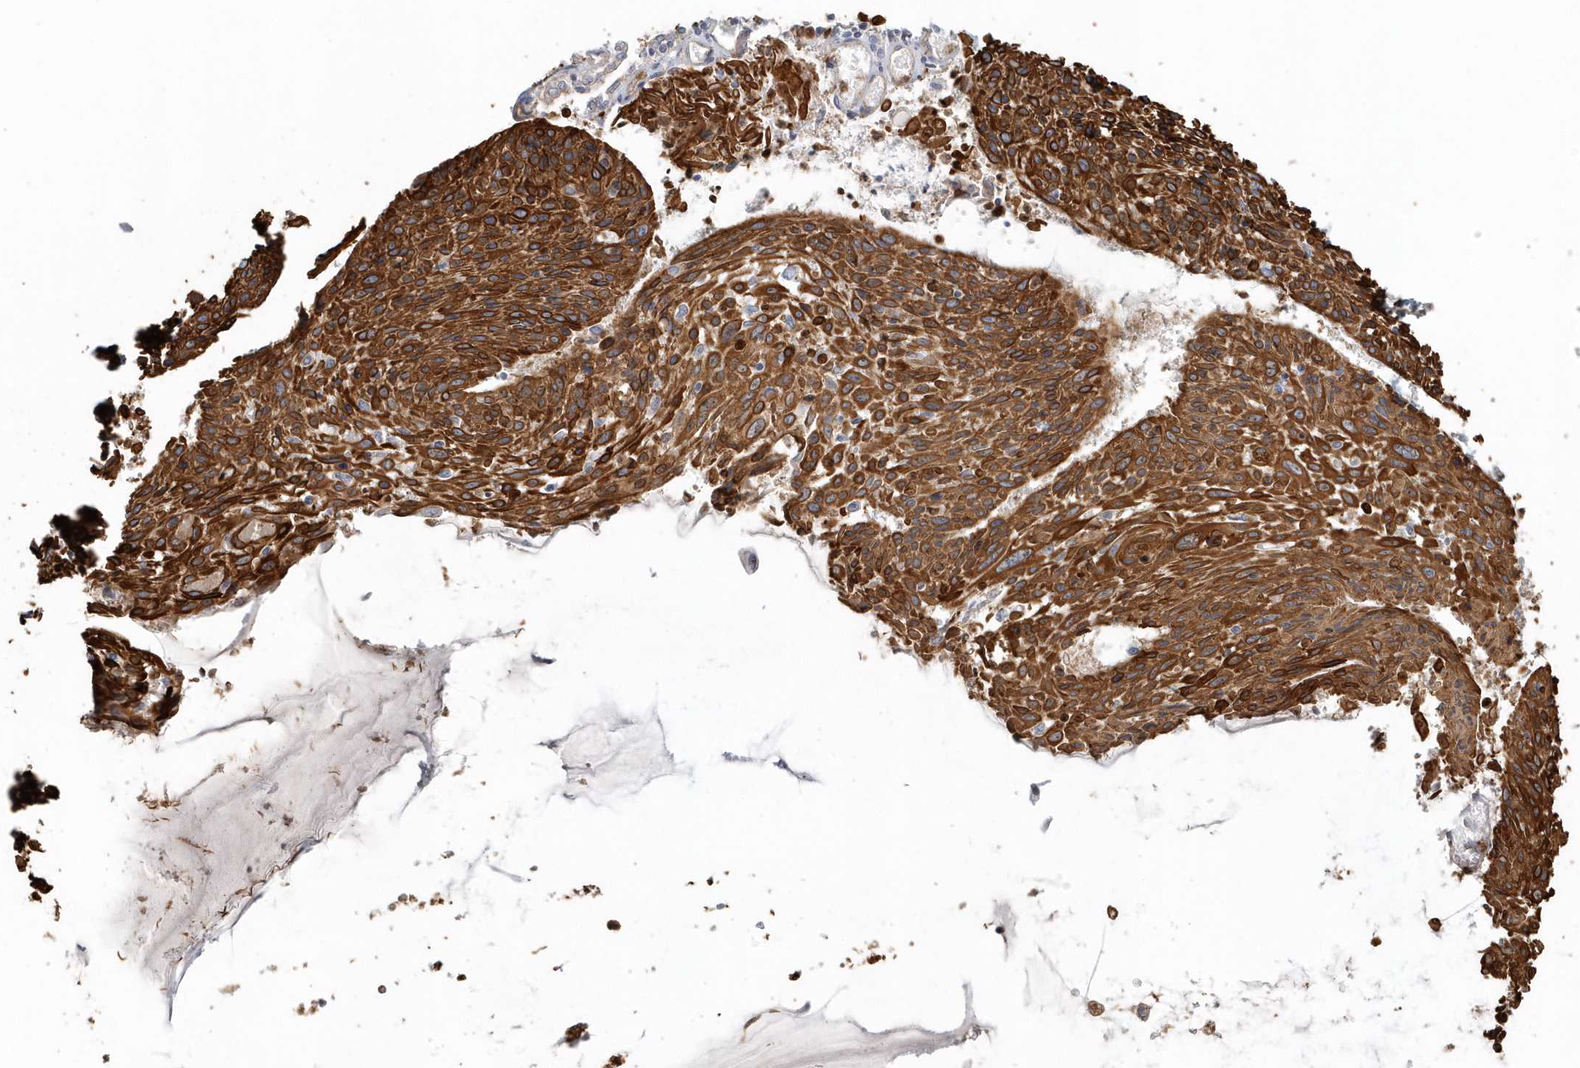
{"staining": {"intensity": "strong", "quantity": ">75%", "location": "cytoplasmic/membranous"}, "tissue": "cervical cancer", "cell_type": "Tumor cells", "image_type": "cancer", "snomed": [{"axis": "morphology", "description": "Squamous cell carcinoma, NOS"}, {"axis": "topography", "description": "Cervix"}], "caption": "High-power microscopy captured an immunohistochemistry (IHC) micrograph of squamous cell carcinoma (cervical), revealing strong cytoplasmic/membranous positivity in approximately >75% of tumor cells. The staining was performed using DAB, with brown indicating positive protein expression. Nuclei are stained blue with hematoxylin.", "gene": "DNAH1", "patient": {"sex": "female", "age": 51}}